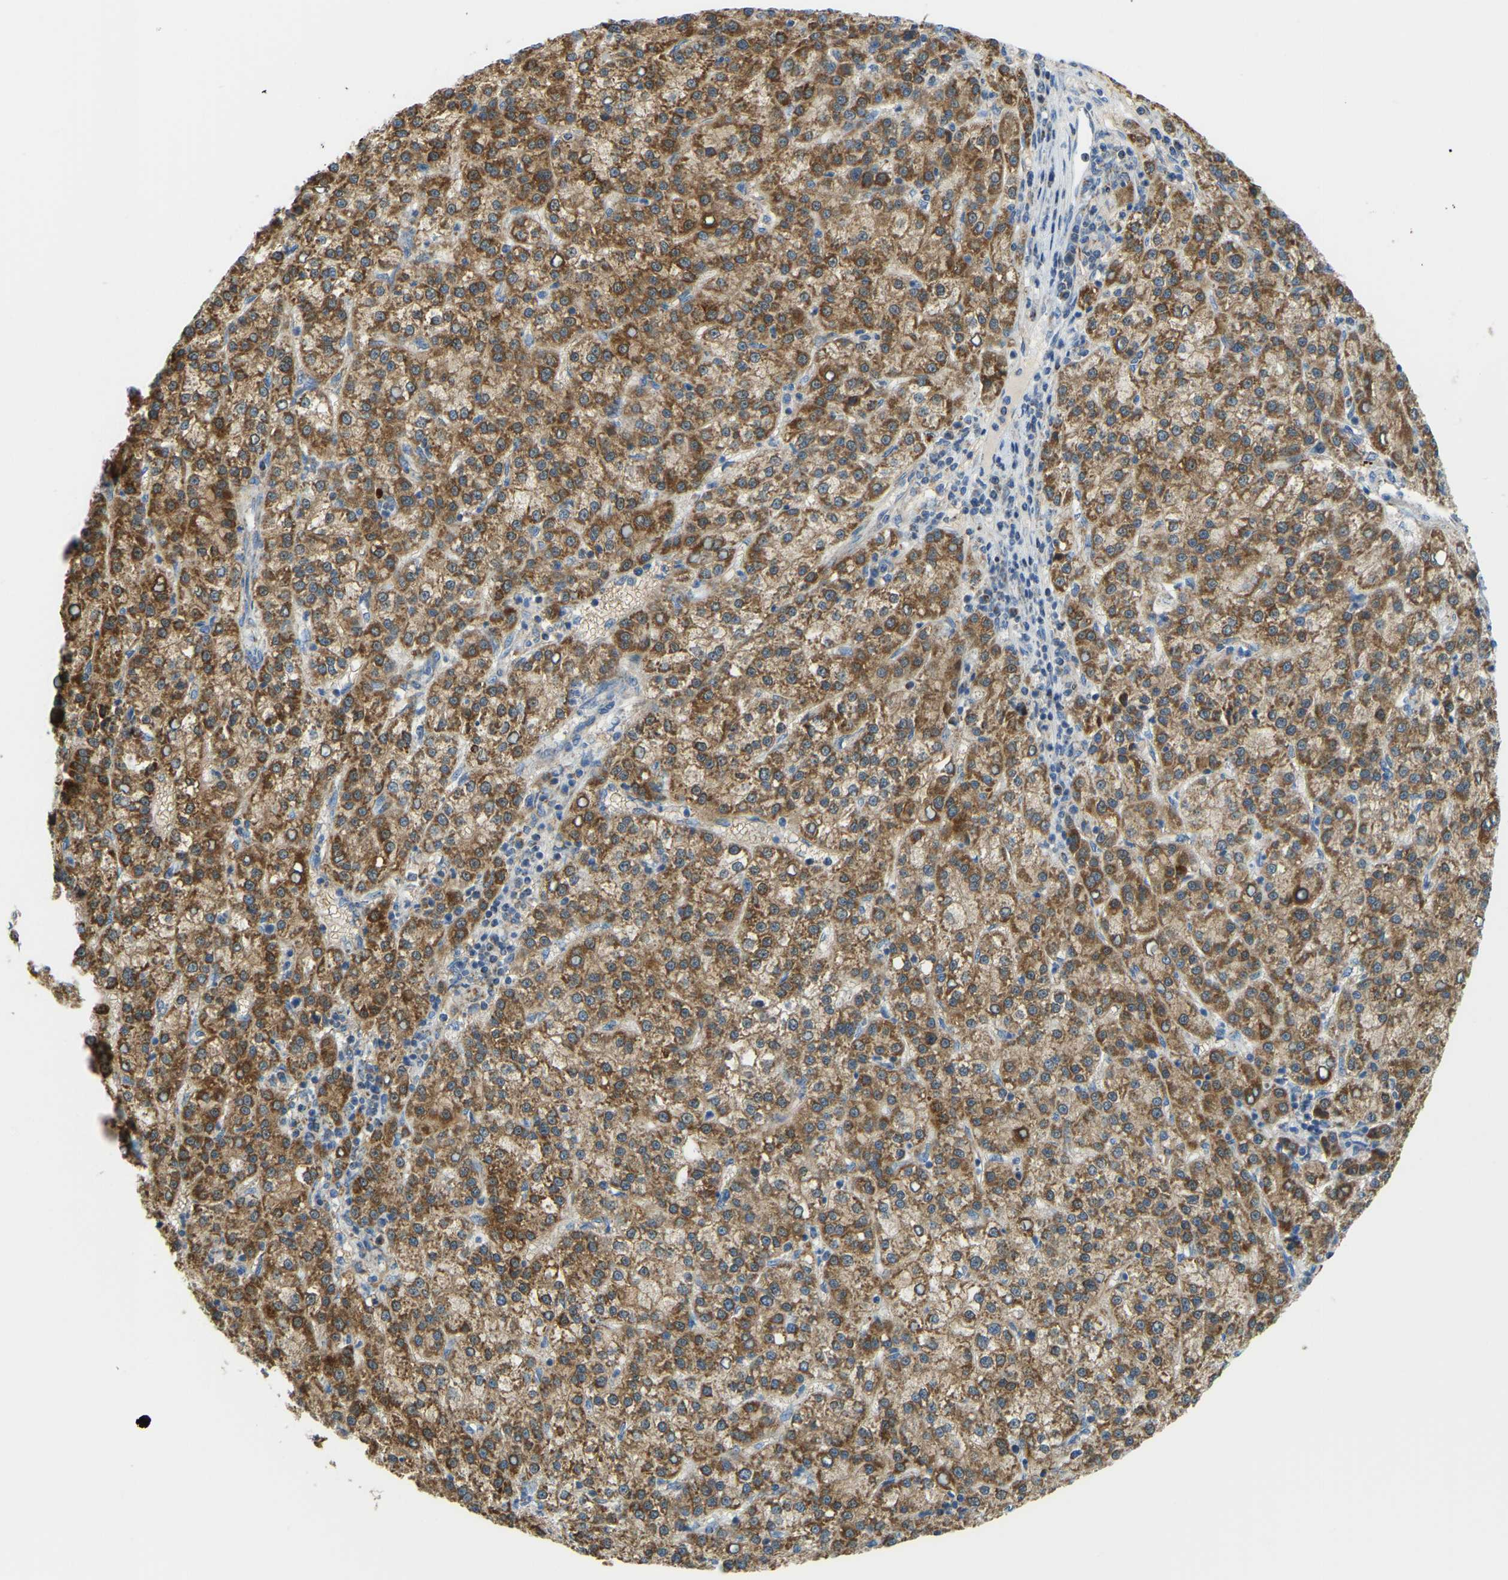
{"staining": {"intensity": "strong", "quantity": ">75%", "location": "cytoplasmic/membranous"}, "tissue": "liver cancer", "cell_type": "Tumor cells", "image_type": "cancer", "snomed": [{"axis": "morphology", "description": "Carcinoma, Hepatocellular, NOS"}, {"axis": "topography", "description": "Liver"}], "caption": "High-power microscopy captured an immunohistochemistry histopathology image of liver hepatocellular carcinoma, revealing strong cytoplasmic/membranous positivity in about >75% of tumor cells. (IHC, brightfield microscopy, high magnification).", "gene": "GDA", "patient": {"sex": "female", "age": 58}}